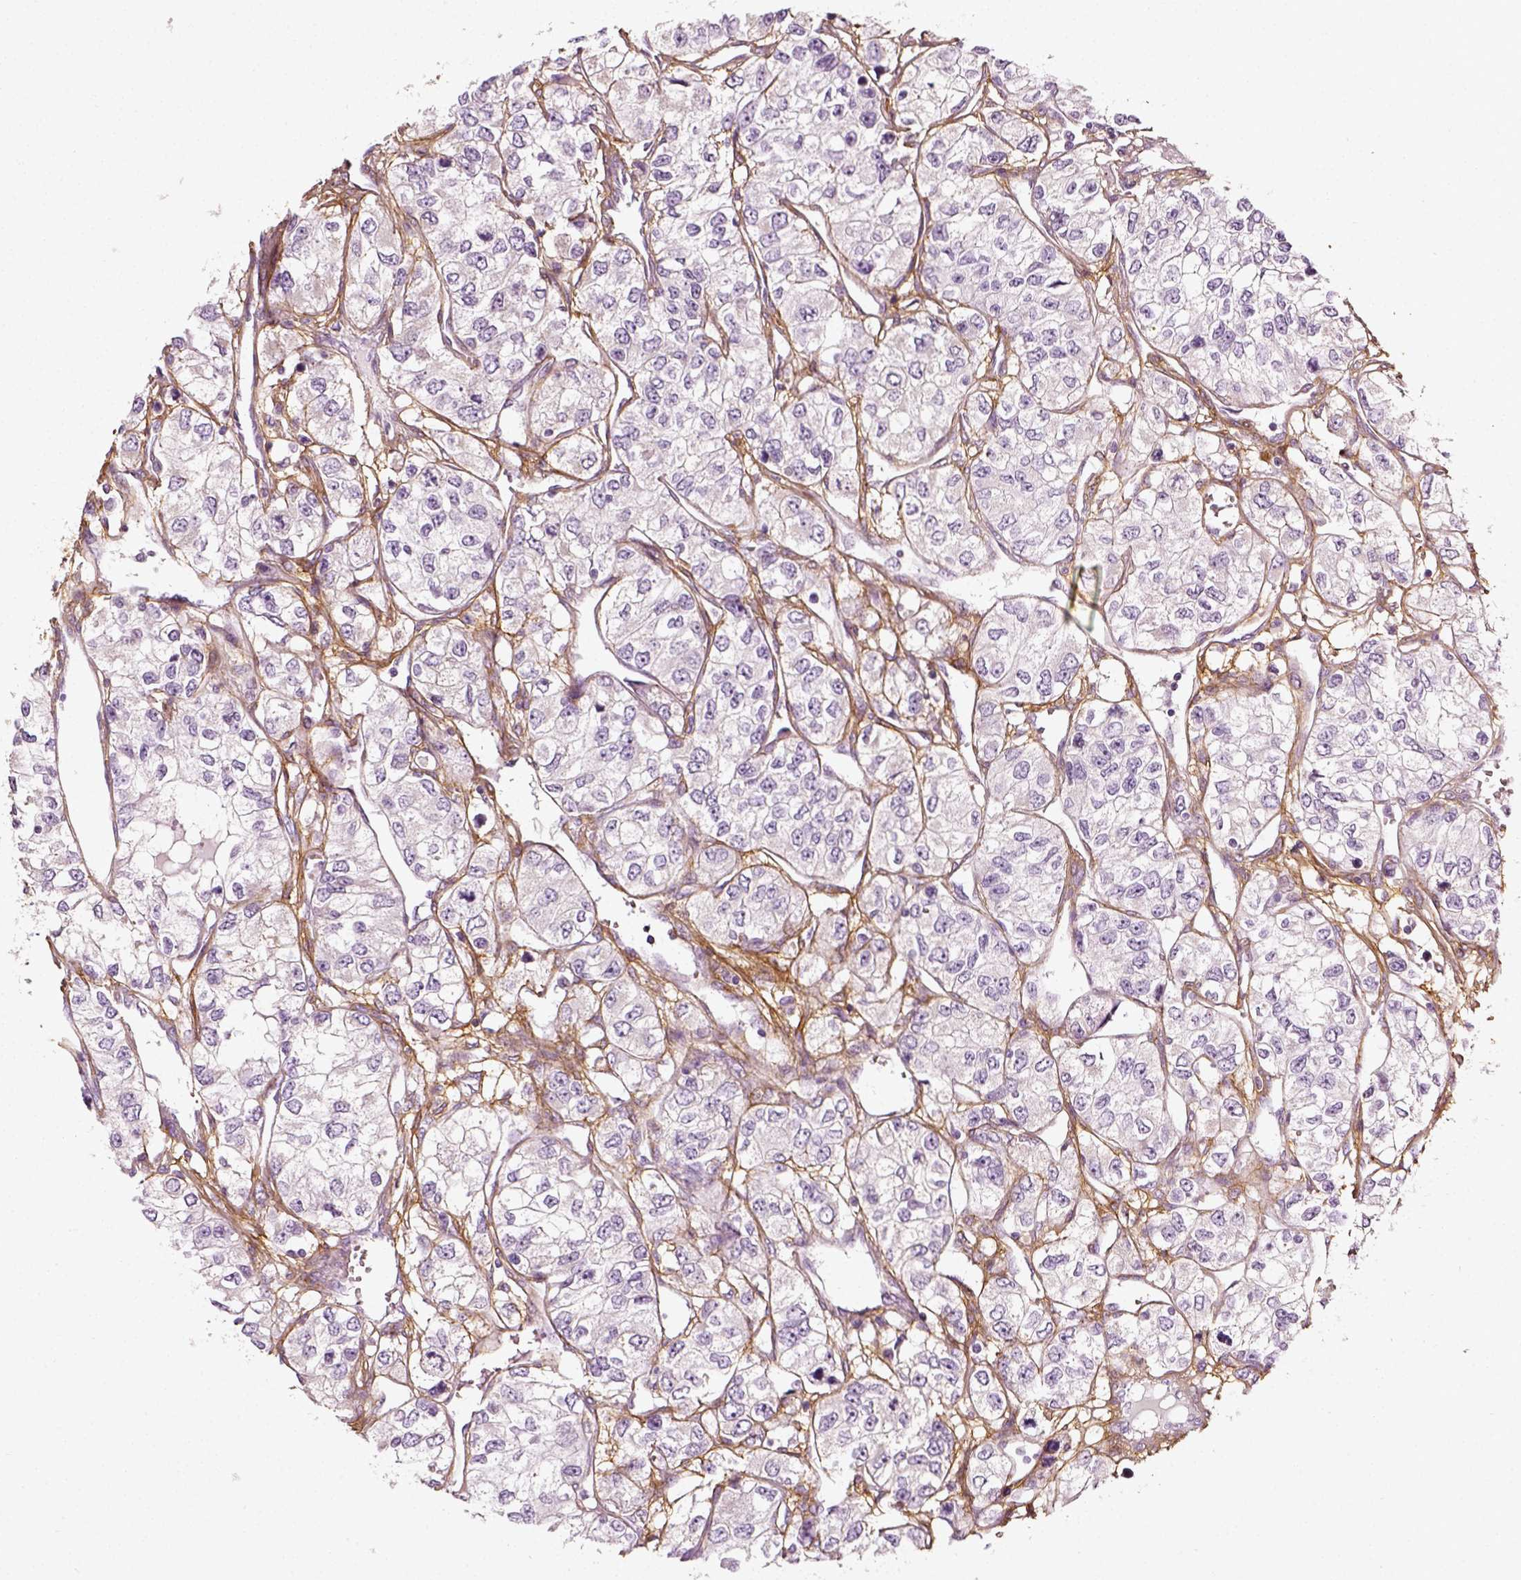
{"staining": {"intensity": "negative", "quantity": "none", "location": "none"}, "tissue": "renal cancer", "cell_type": "Tumor cells", "image_type": "cancer", "snomed": [{"axis": "morphology", "description": "Adenocarcinoma, NOS"}, {"axis": "topography", "description": "Kidney"}], "caption": "A photomicrograph of renal cancer stained for a protein shows no brown staining in tumor cells.", "gene": "COL6A2", "patient": {"sex": "female", "age": 59}}